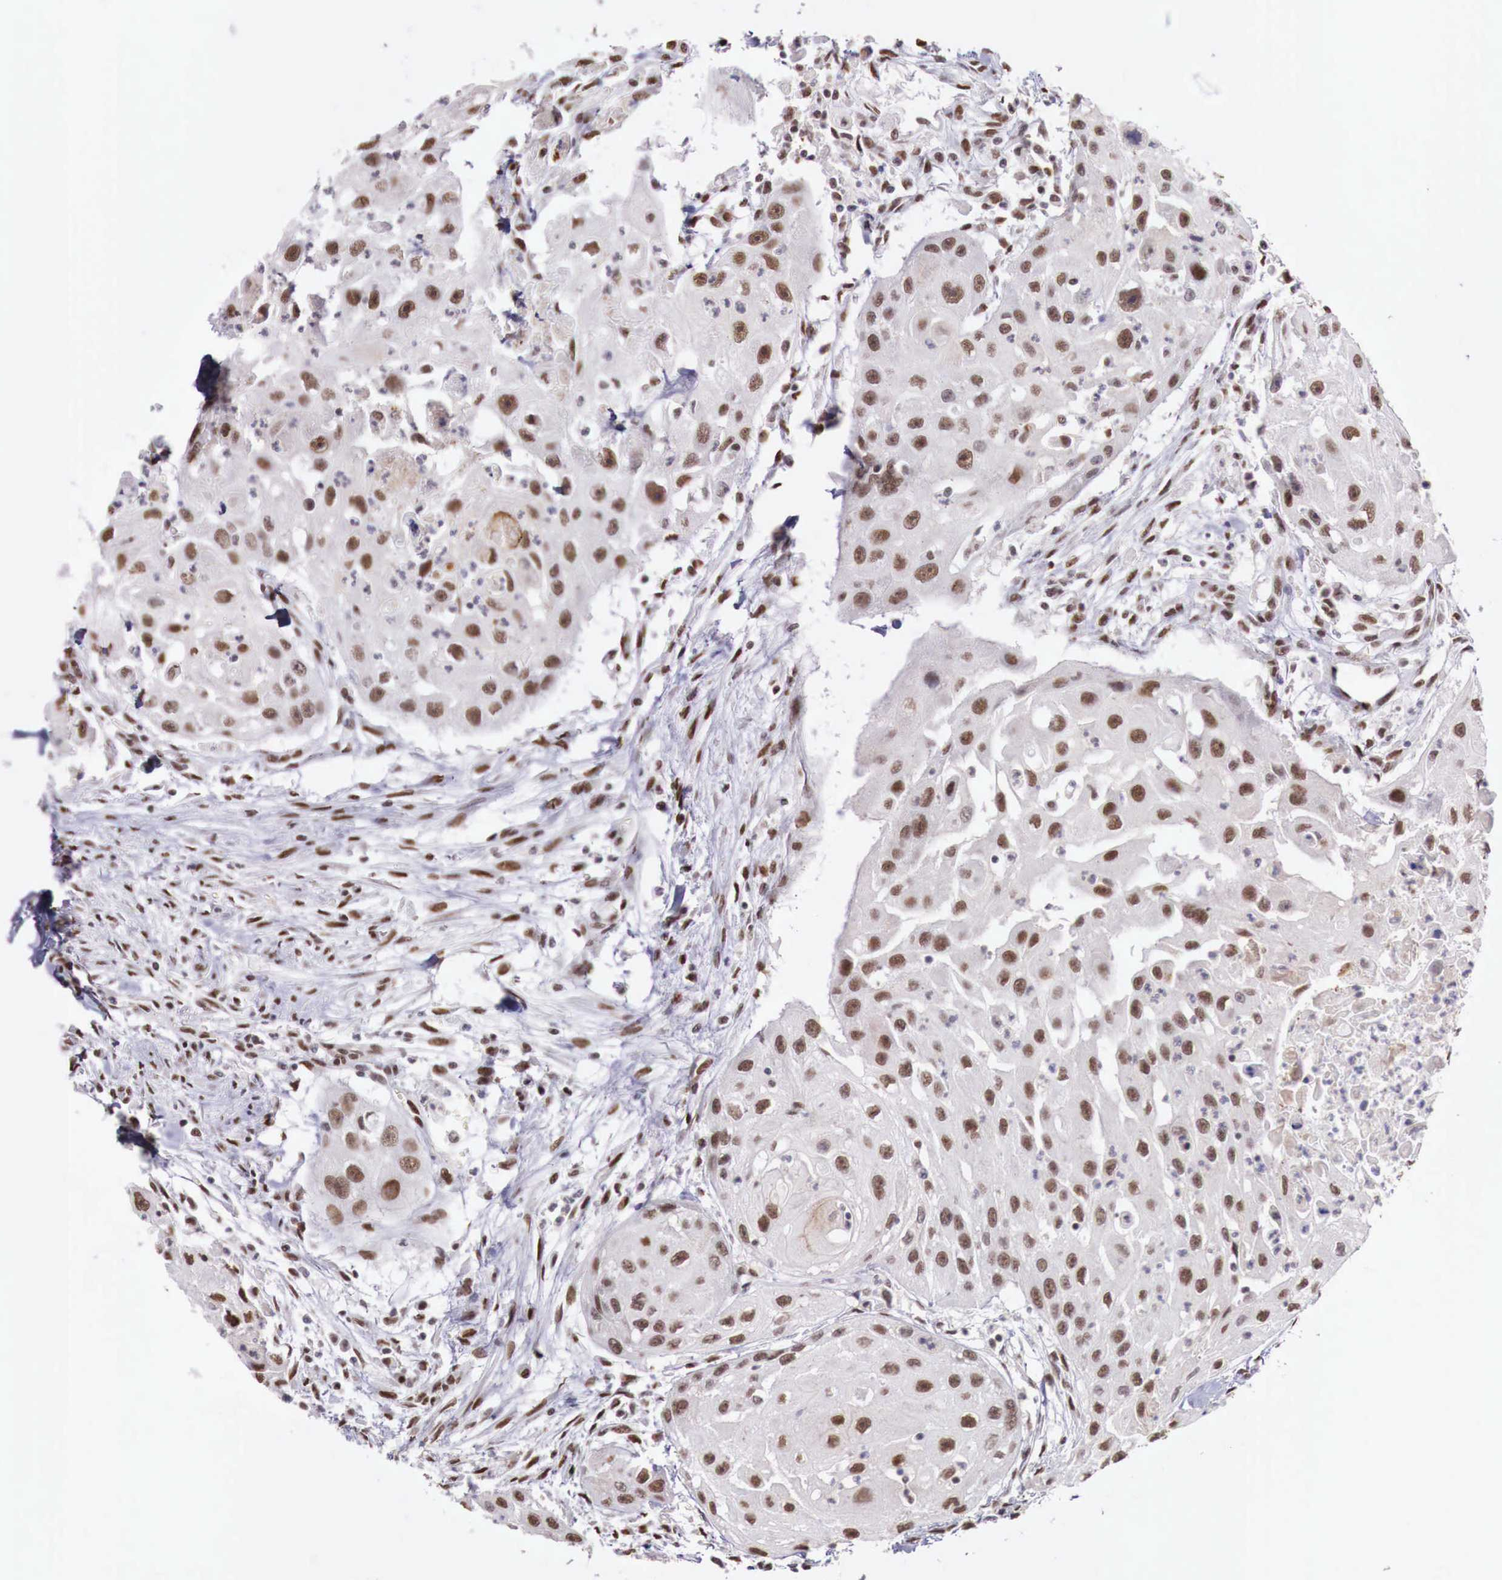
{"staining": {"intensity": "strong", "quantity": ">75%", "location": "nuclear"}, "tissue": "head and neck cancer", "cell_type": "Tumor cells", "image_type": "cancer", "snomed": [{"axis": "morphology", "description": "Squamous cell carcinoma, NOS"}, {"axis": "topography", "description": "Head-Neck"}], "caption": "Approximately >75% of tumor cells in human head and neck squamous cell carcinoma demonstrate strong nuclear protein expression as visualized by brown immunohistochemical staining.", "gene": "FOXP2", "patient": {"sex": "male", "age": 64}}